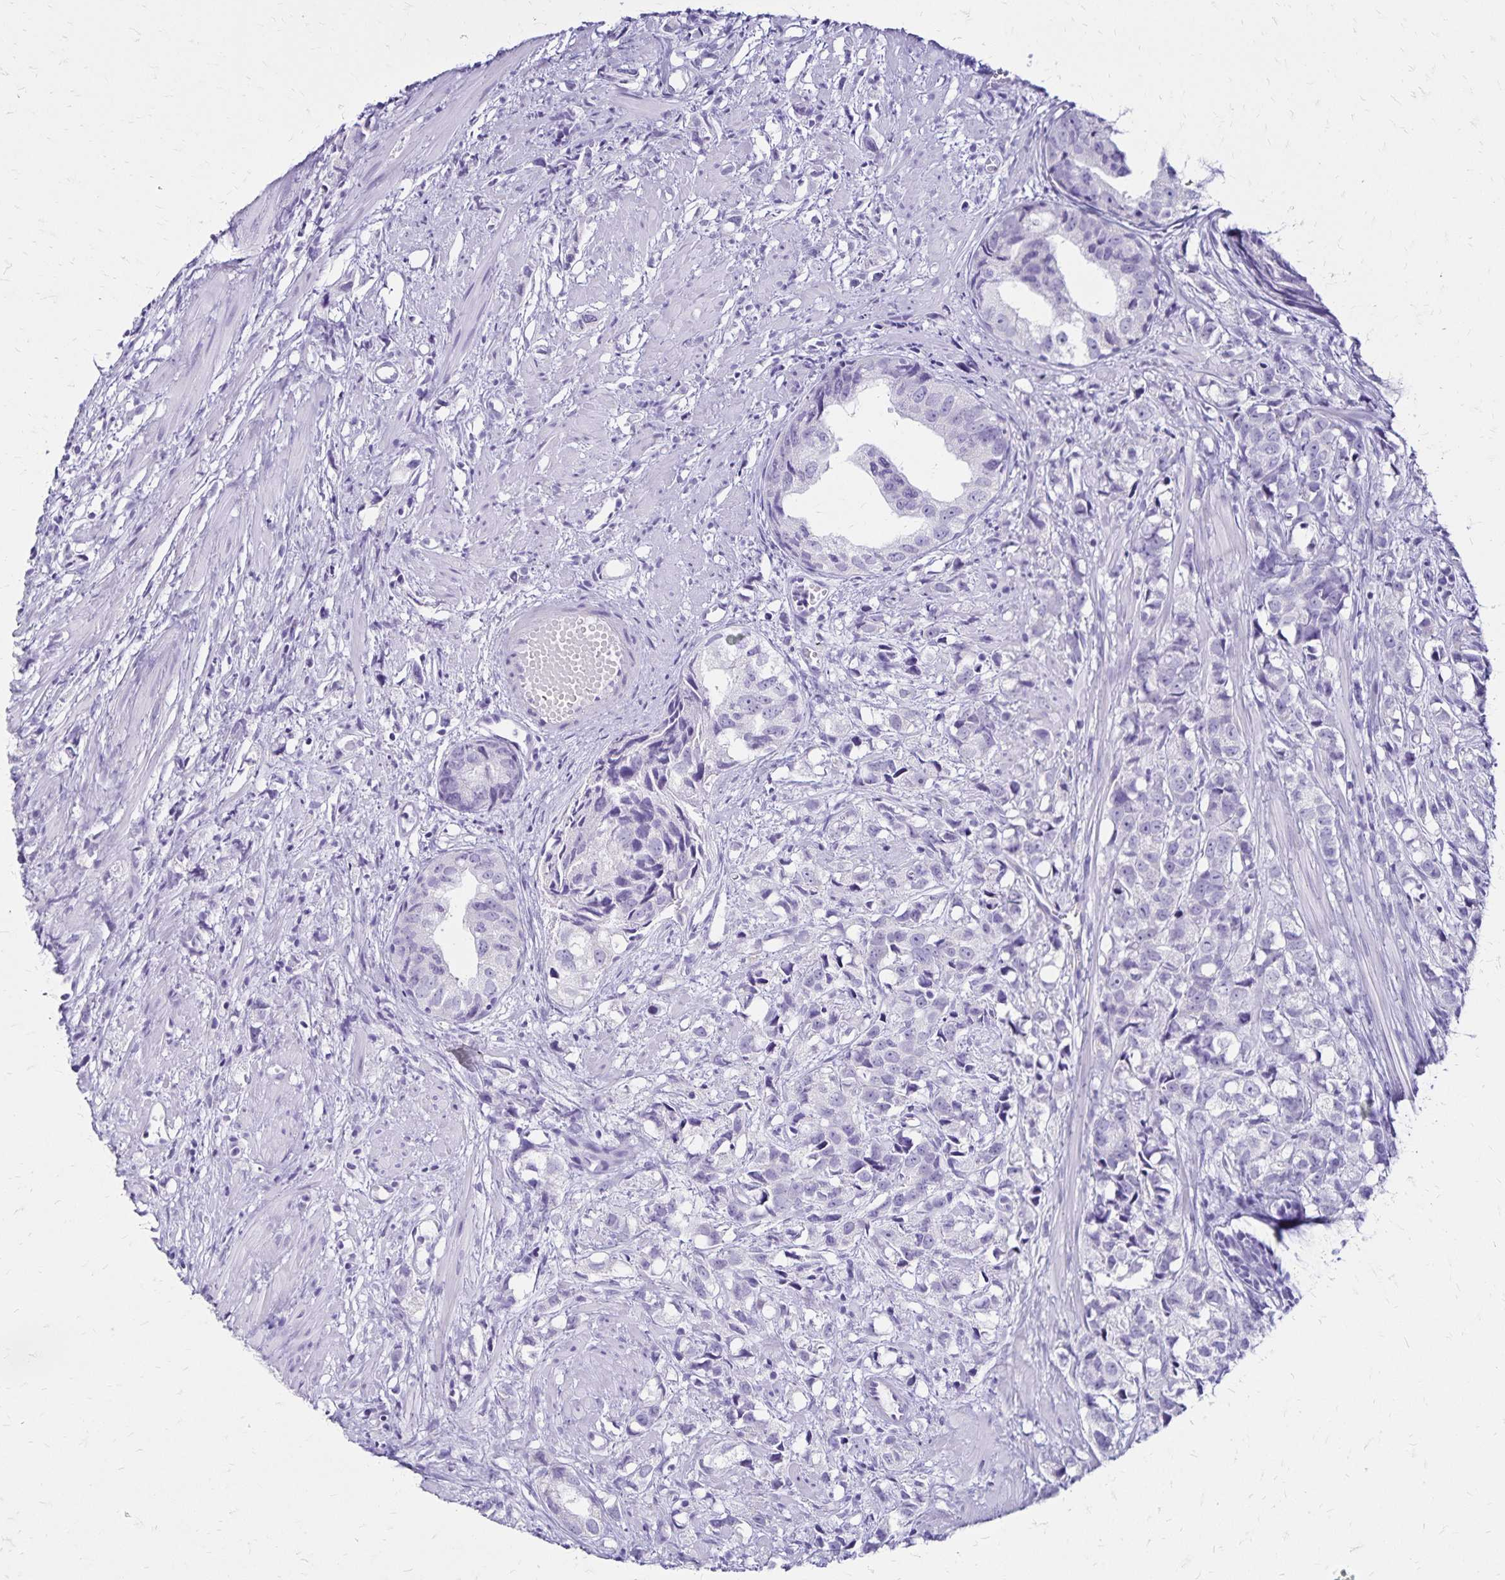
{"staining": {"intensity": "negative", "quantity": "none", "location": "none"}, "tissue": "prostate cancer", "cell_type": "Tumor cells", "image_type": "cancer", "snomed": [{"axis": "morphology", "description": "Adenocarcinoma, High grade"}, {"axis": "topography", "description": "Prostate"}], "caption": "Tumor cells are negative for protein expression in human high-grade adenocarcinoma (prostate).", "gene": "LIN28B", "patient": {"sex": "male", "age": 58}}